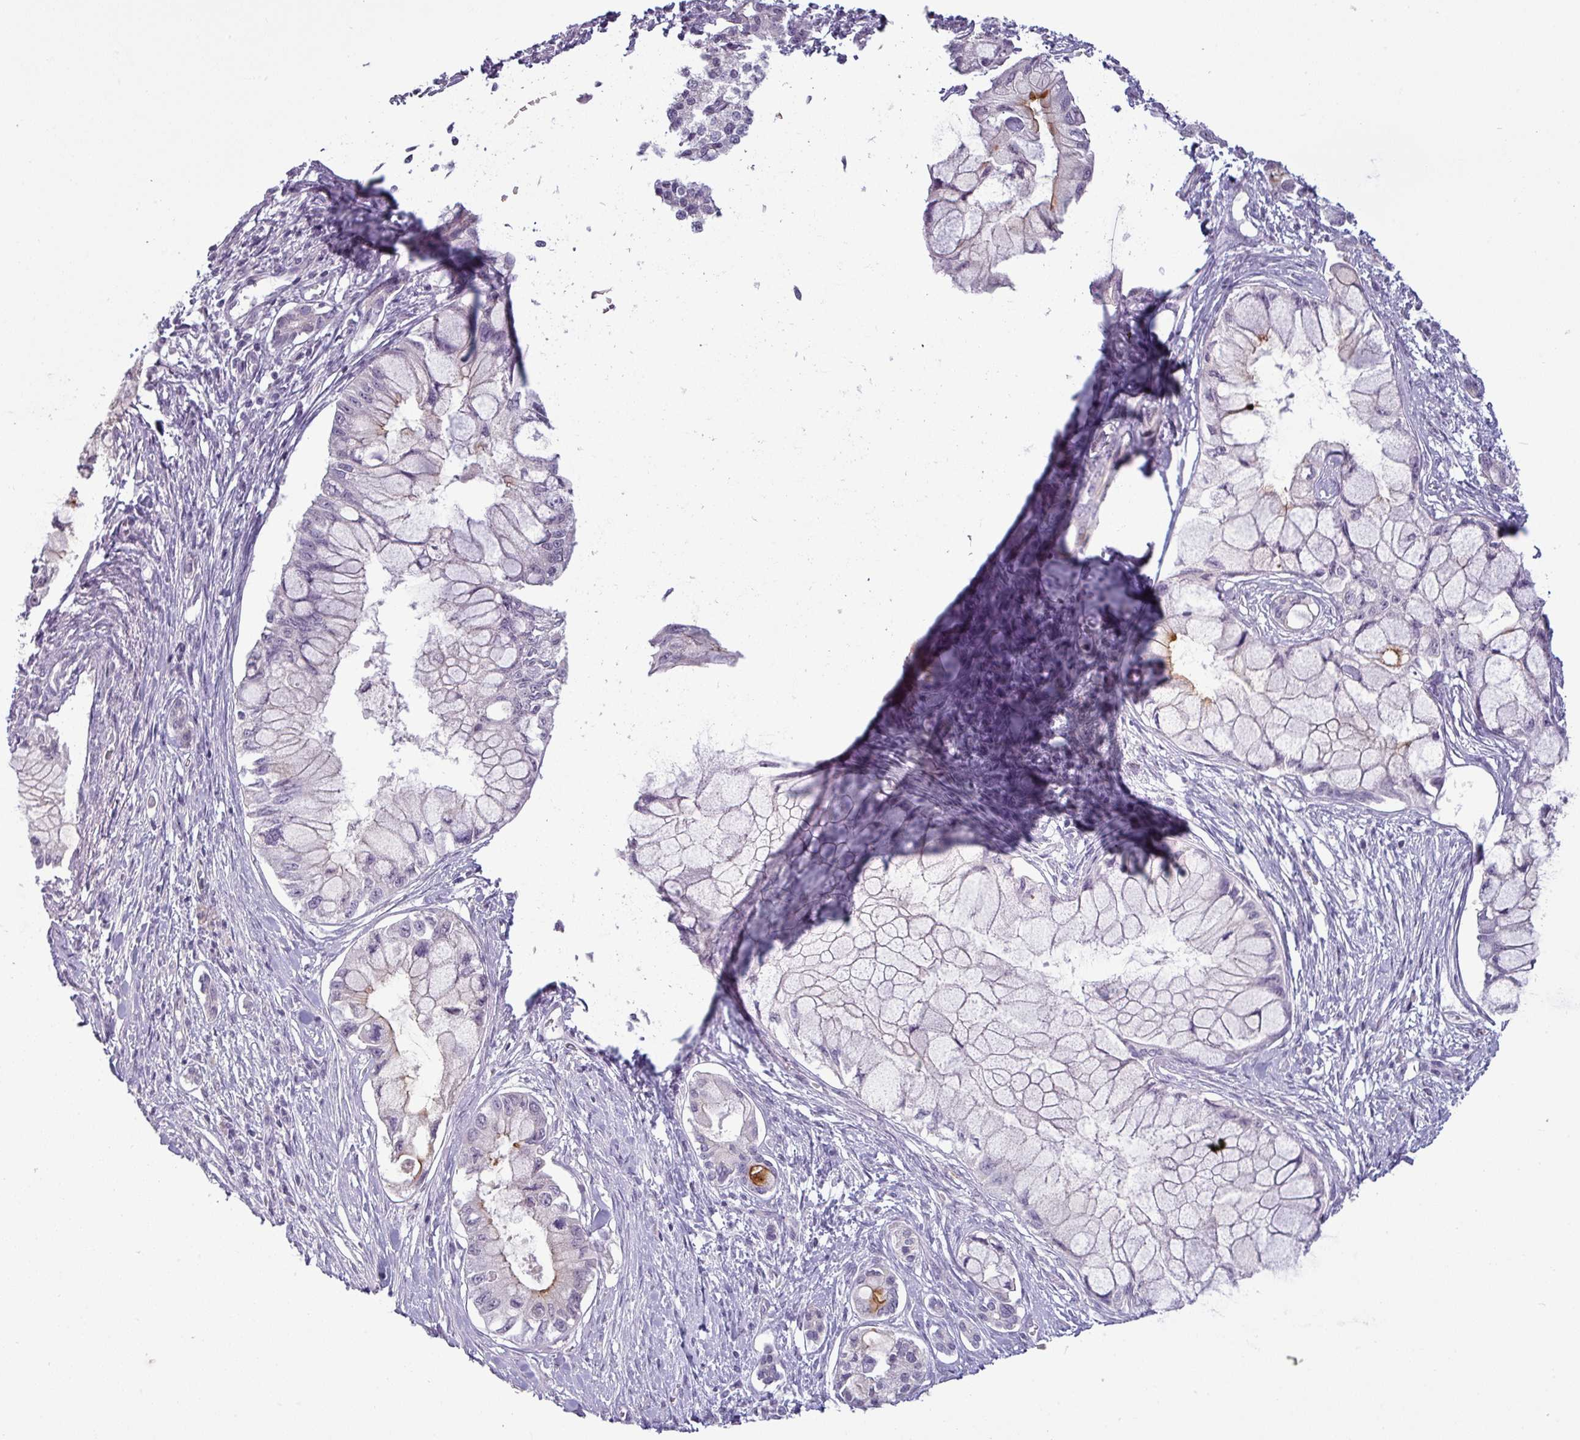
{"staining": {"intensity": "weak", "quantity": "<25%", "location": "cytoplasmic/membranous"}, "tissue": "pancreatic cancer", "cell_type": "Tumor cells", "image_type": "cancer", "snomed": [{"axis": "morphology", "description": "Adenocarcinoma, NOS"}, {"axis": "topography", "description": "Pancreas"}], "caption": "Immunohistochemical staining of pancreatic cancer reveals no significant staining in tumor cells.", "gene": "SLC26A9", "patient": {"sex": "male", "age": 48}}